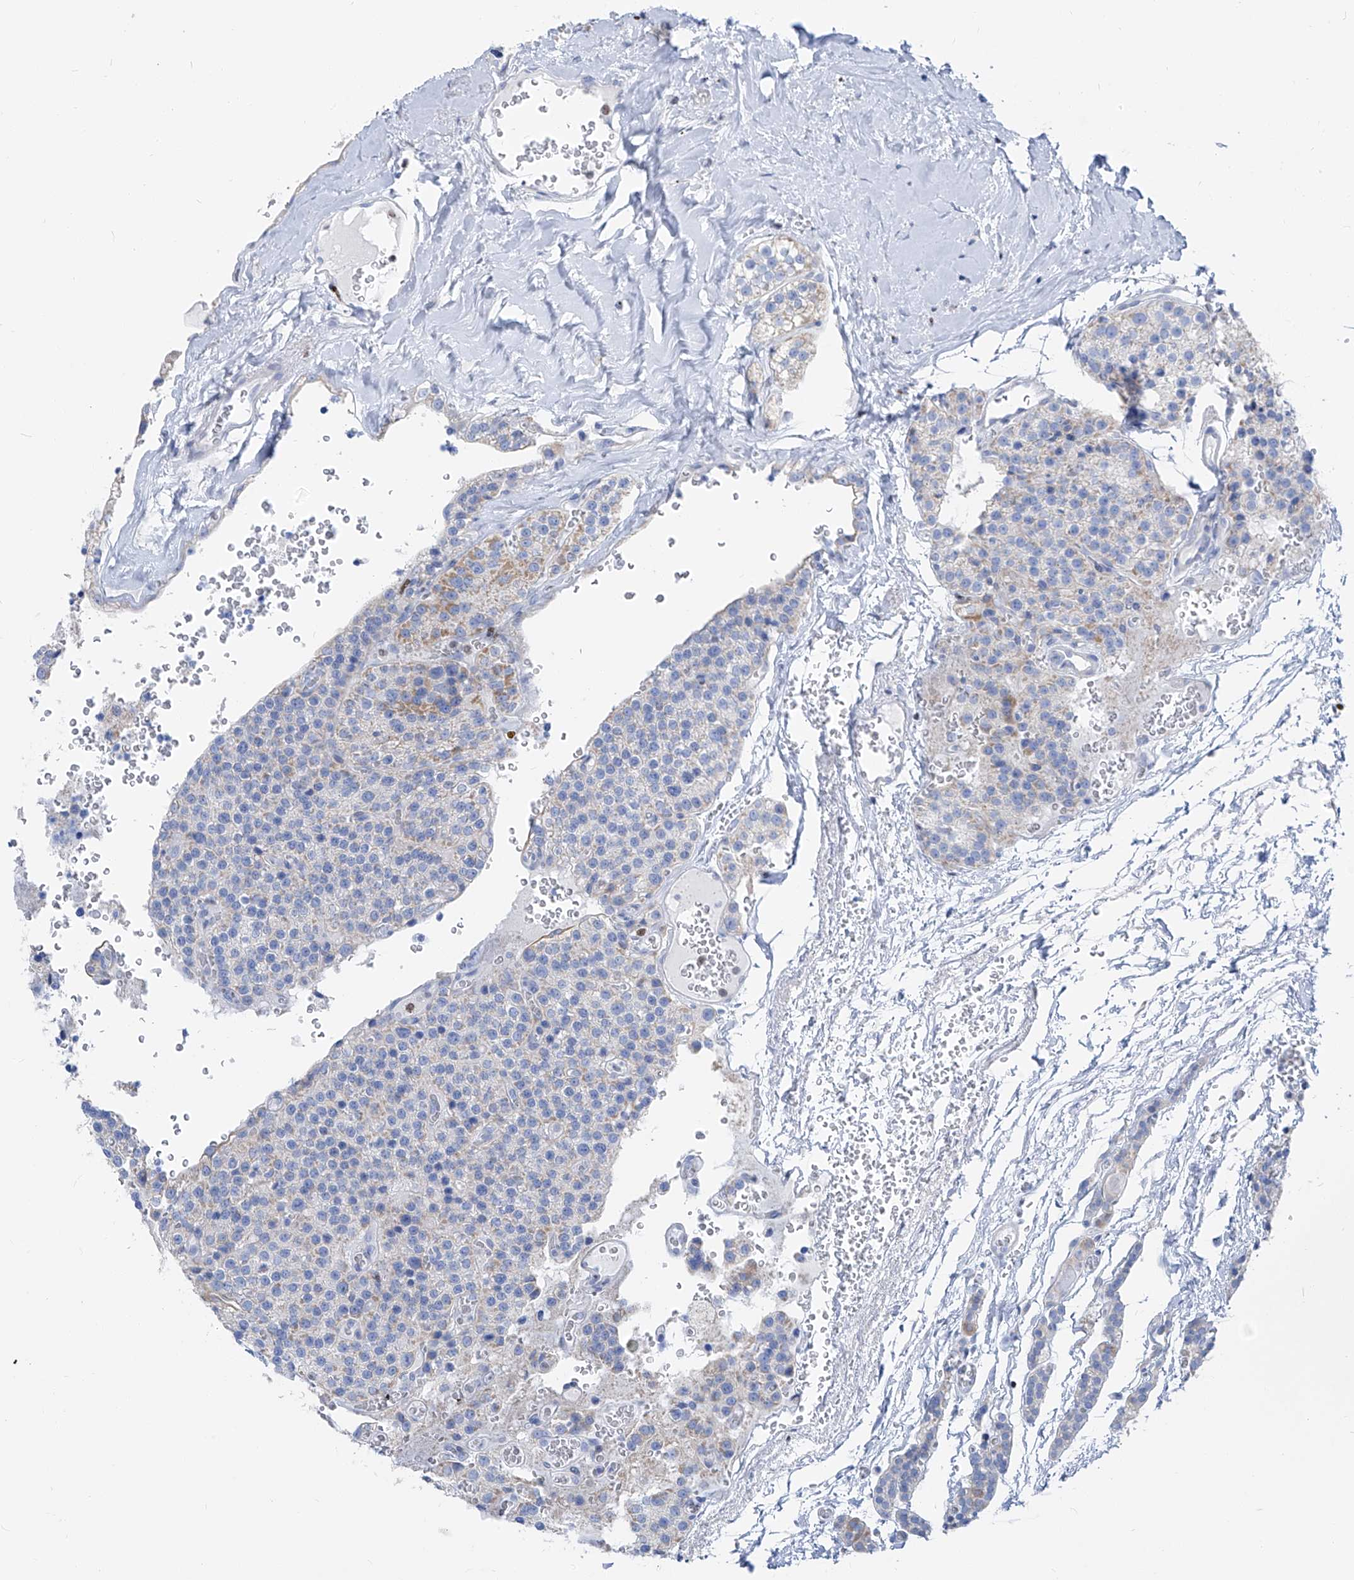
{"staining": {"intensity": "weak", "quantity": "25%-75%", "location": "cytoplasmic/membranous"}, "tissue": "parathyroid gland", "cell_type": "Glandular cells", "image_type": "normal", "snomed": [{"axis": "morphology", "description": "Normal tissue, NOS"}, {"axis": "topography", "description": "Parathyroid gland"}], "caption": "An IHC histopathology image of benign tissue is shown. Protein staining in brown highlights weak cytoplasmic/membranous positivity in parathyroid gland within glandular cells. (DAB IHC with brightfield microscopy, high magnification).", "gene": "FRS3", "patient": {"sex": "female", "age": 64}}